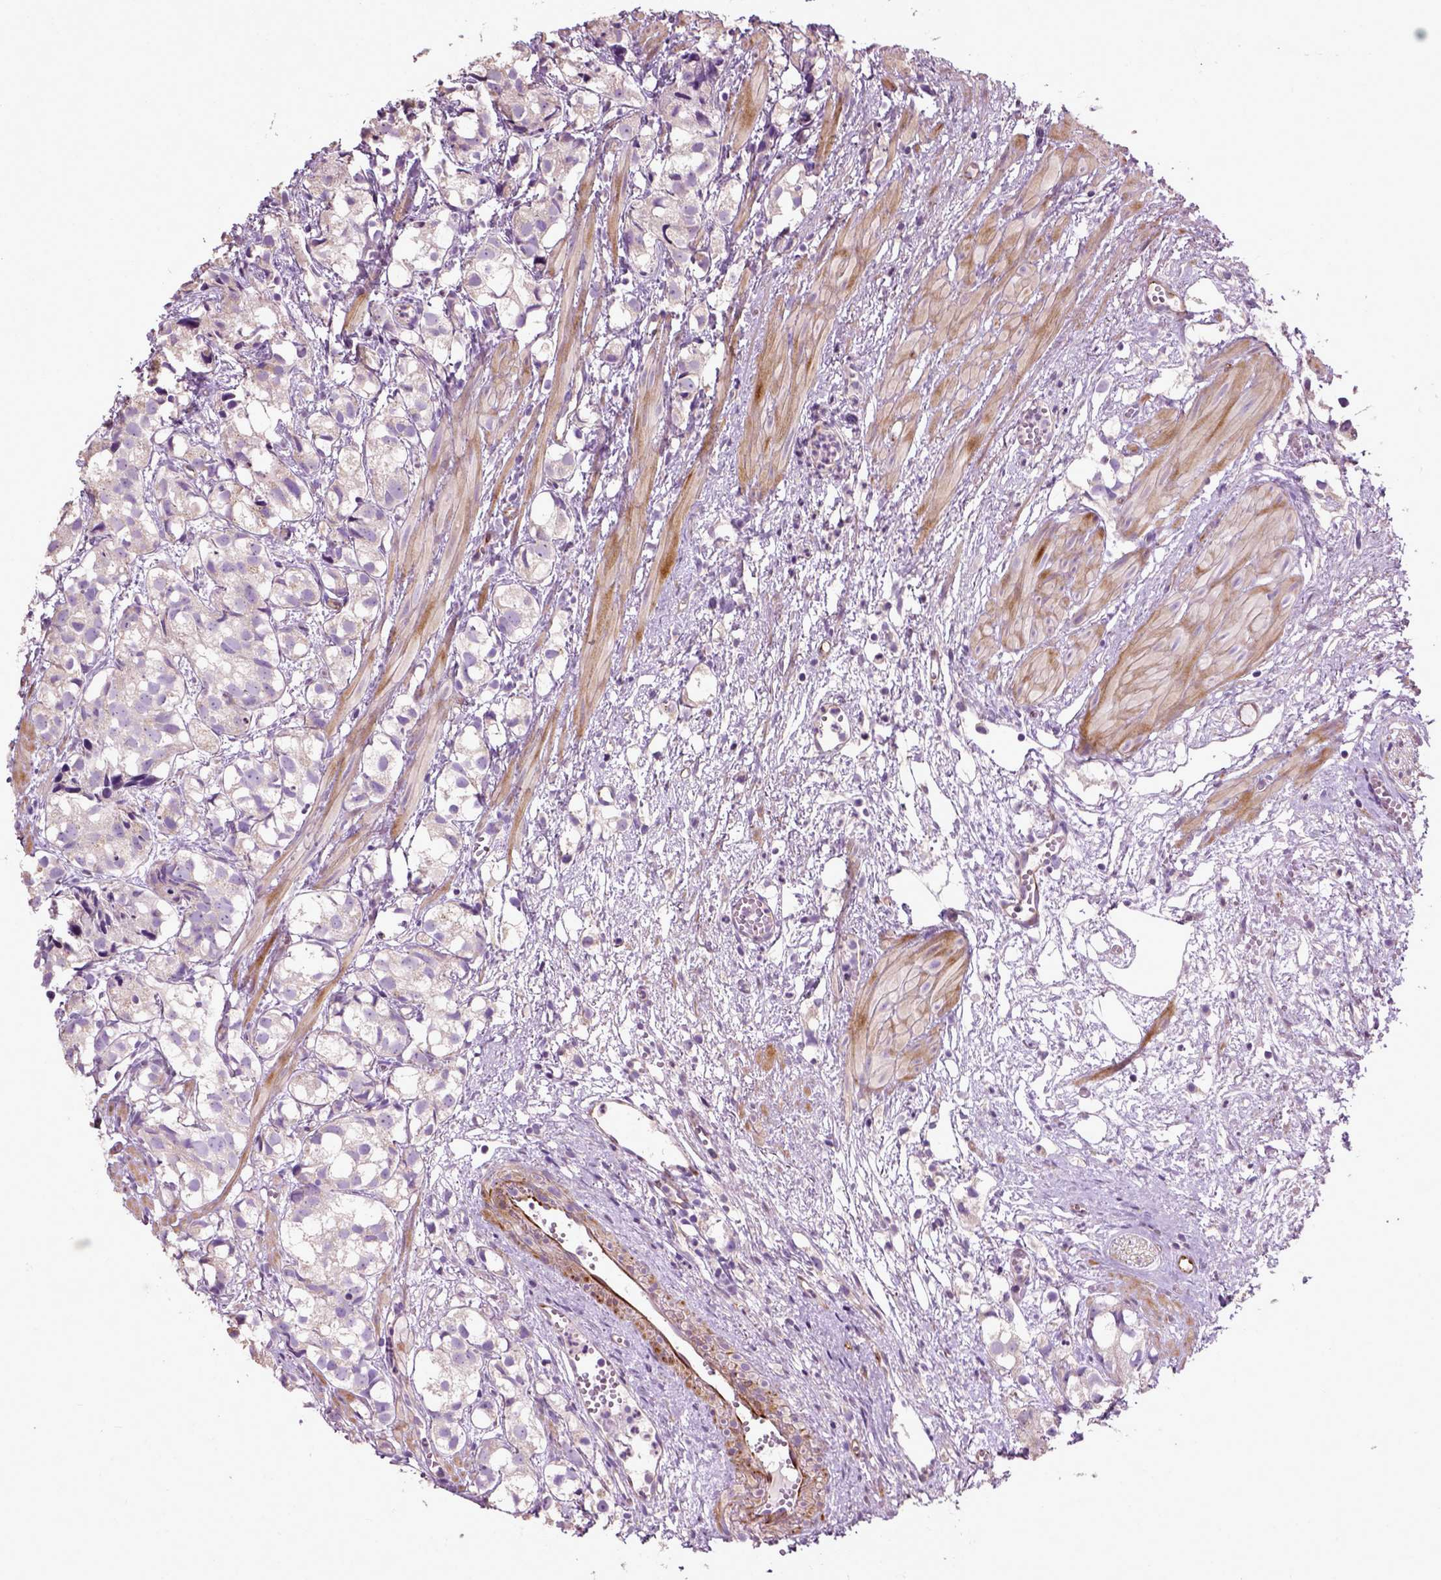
{"staining": {"intensity": "negative", "quantity": "none", "location": "none"}, "tissue": "prostate cancer", "cell_type": "Tumor cells", "image_type": "cancer", "snomed": [{"axis": "morphology", "description": "Adenocarcinoma, High grade"}, {"axis": "topography", "description": "Prostate"}], "caption": "The micrograph displays no significant expression in tumor cells of high-grade adenocarcinoma (prostate).", "gene": "PKP3", "patient": {"sex": "male", "age": 68}}